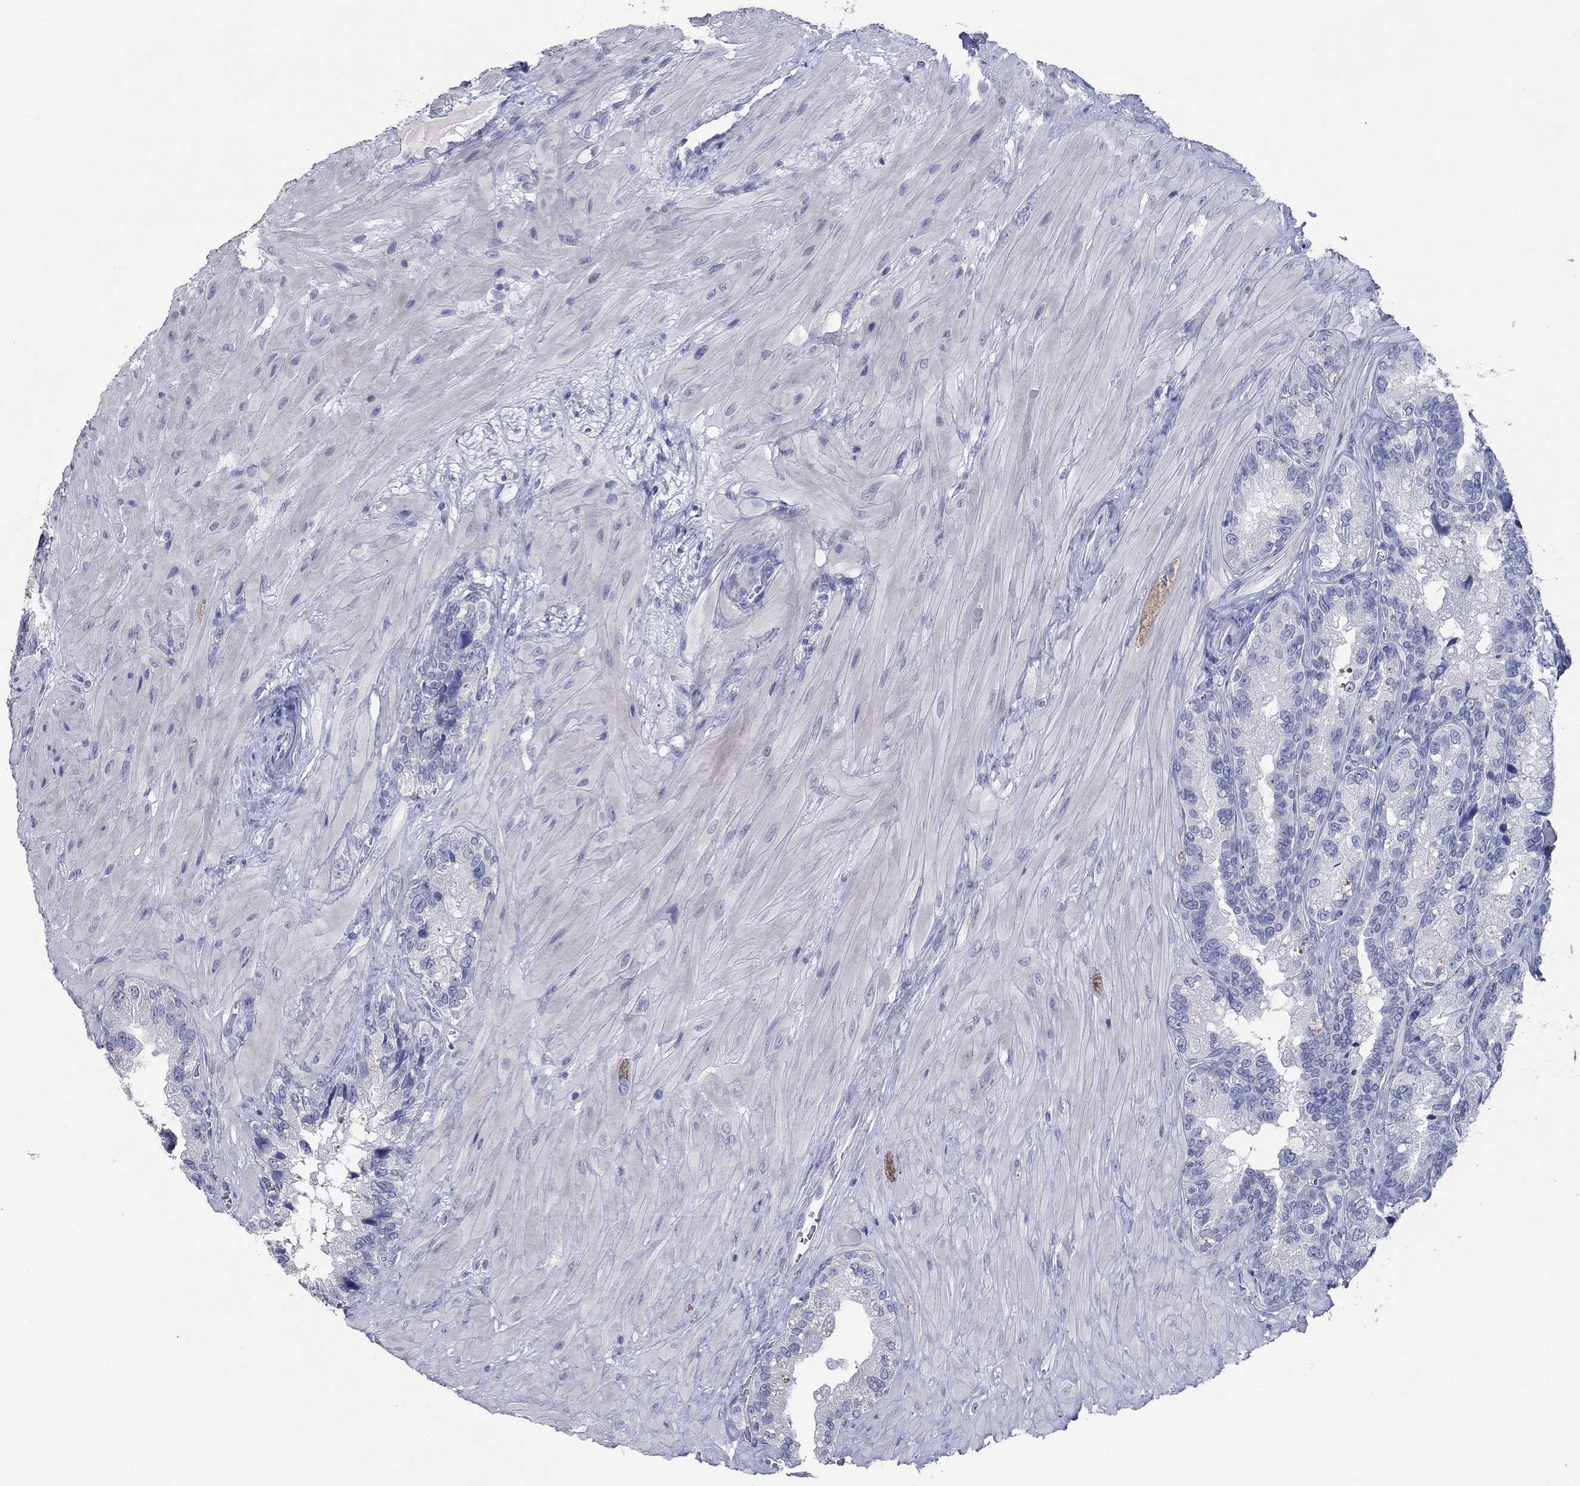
{"staining": {"intensity": "negative", "quantity": "none", "location": "none"}, "tissue": "prostate cancer", "cell_type": "Tumor cells", "image_type": "cancer", "snomed": [{"axis": "morphology", "description": "Adenocarcinoma, NOS"}, {"axis": "topography", "description": "Prostate and seminal vesicle, NOS"}], "caption": "Tumor cells show no significant expression in prostate cancer (adenocarcinoma).", "gene": "POU5F1", "patient": {"sex": "male", "age": 62}}